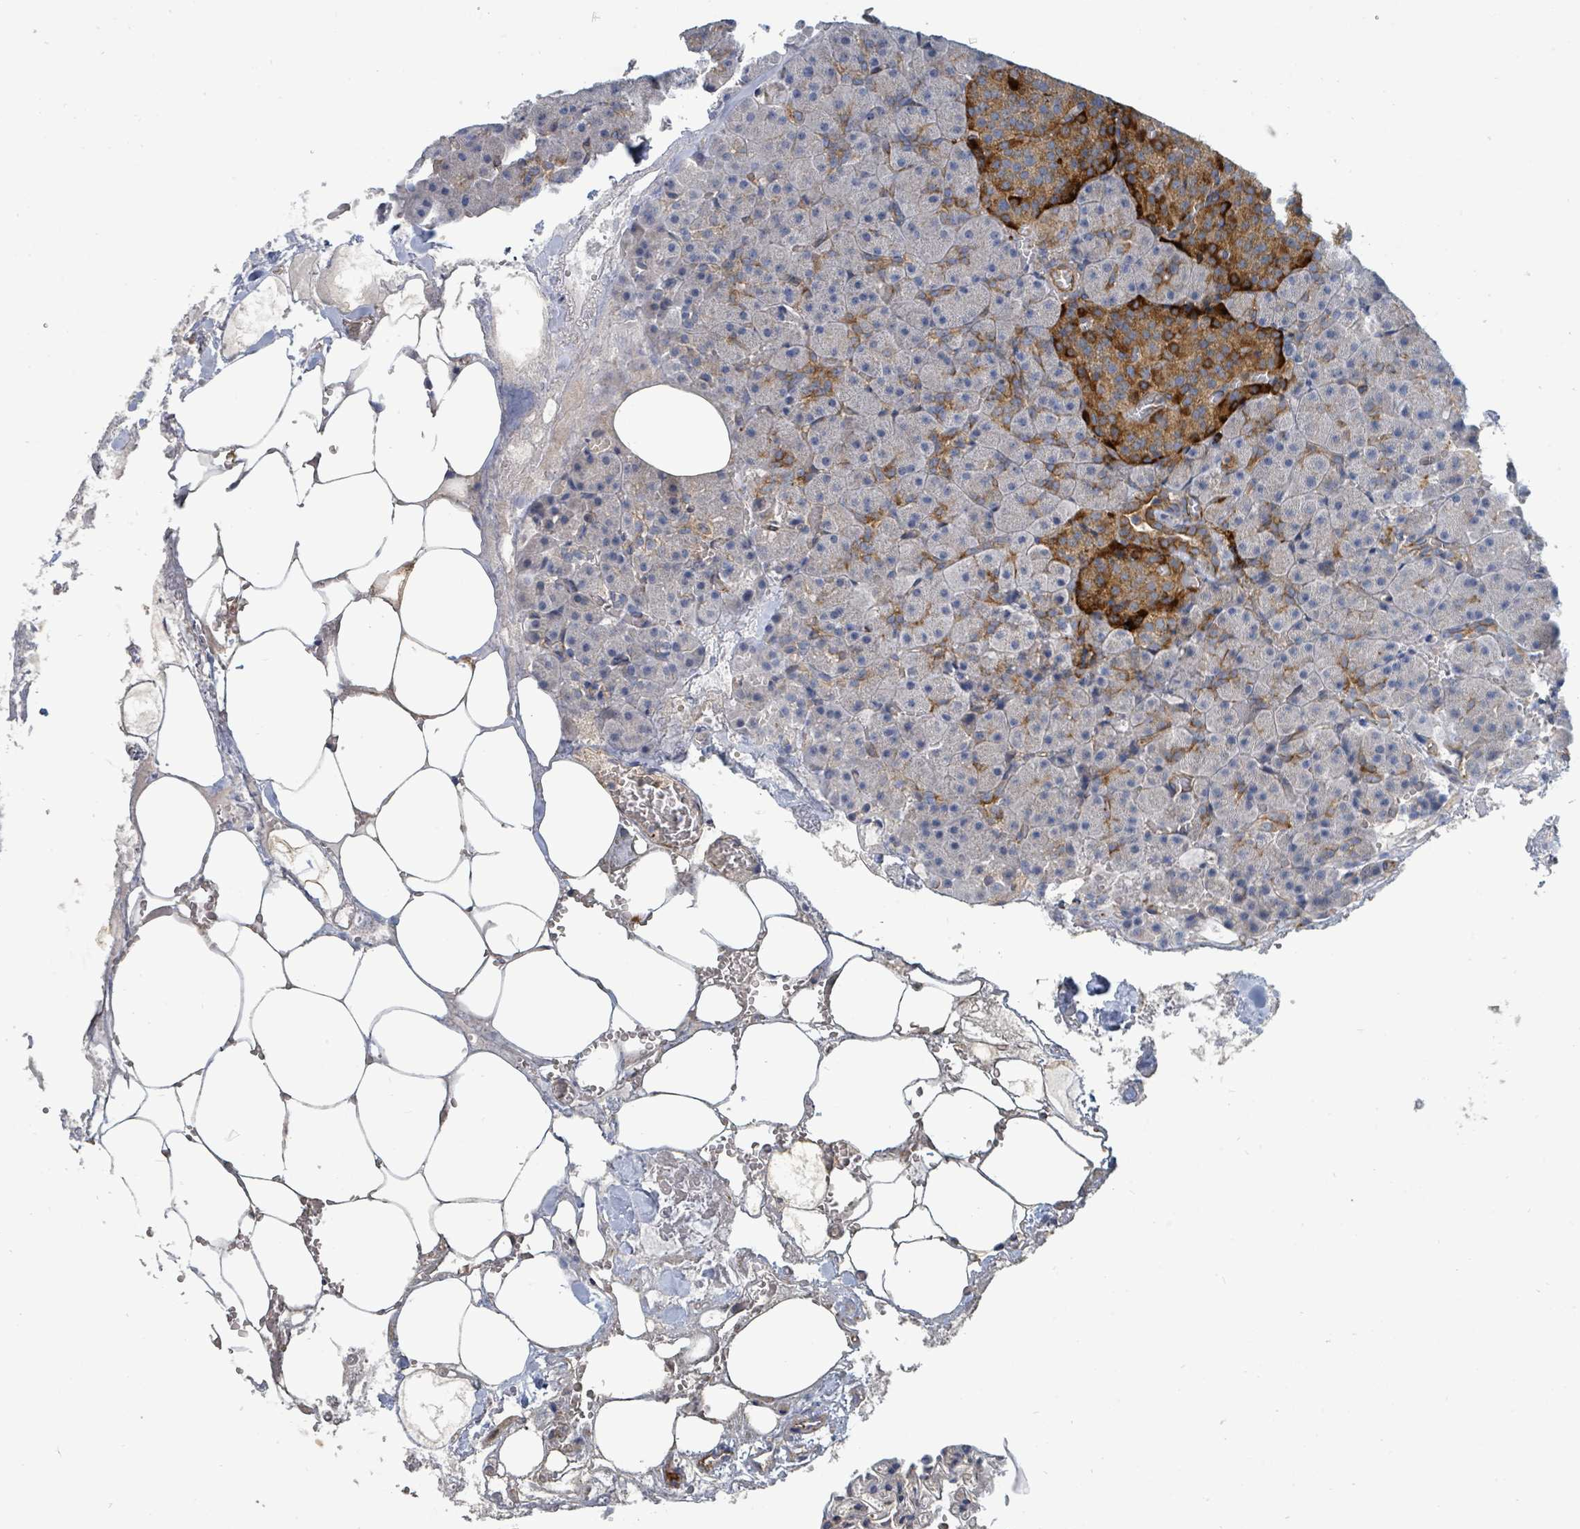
{"staining": {"intensity": "moderate", "quantity": "<25%", "location": "cytoplasmic/membranous"}, "tissue": "pancreas", "cell_type": "Exocrine glandular cells", "image_type": "normal", "snomed": [{"axis": "morphology", "description": "Normal tissue, NOS"}, {"axis": "topography", "description": "Pancreas"}], "caption": "Moderate cytoplasmic/membranous protein positivity is present in approximately <25% of exocrine glandular cells in pancreas. Immunohistochemistry stains the protein of interest in brown and the nuclei are stained blue.", "gene": "IFIT1", "patient": {"sex": "female", "age": 74}}